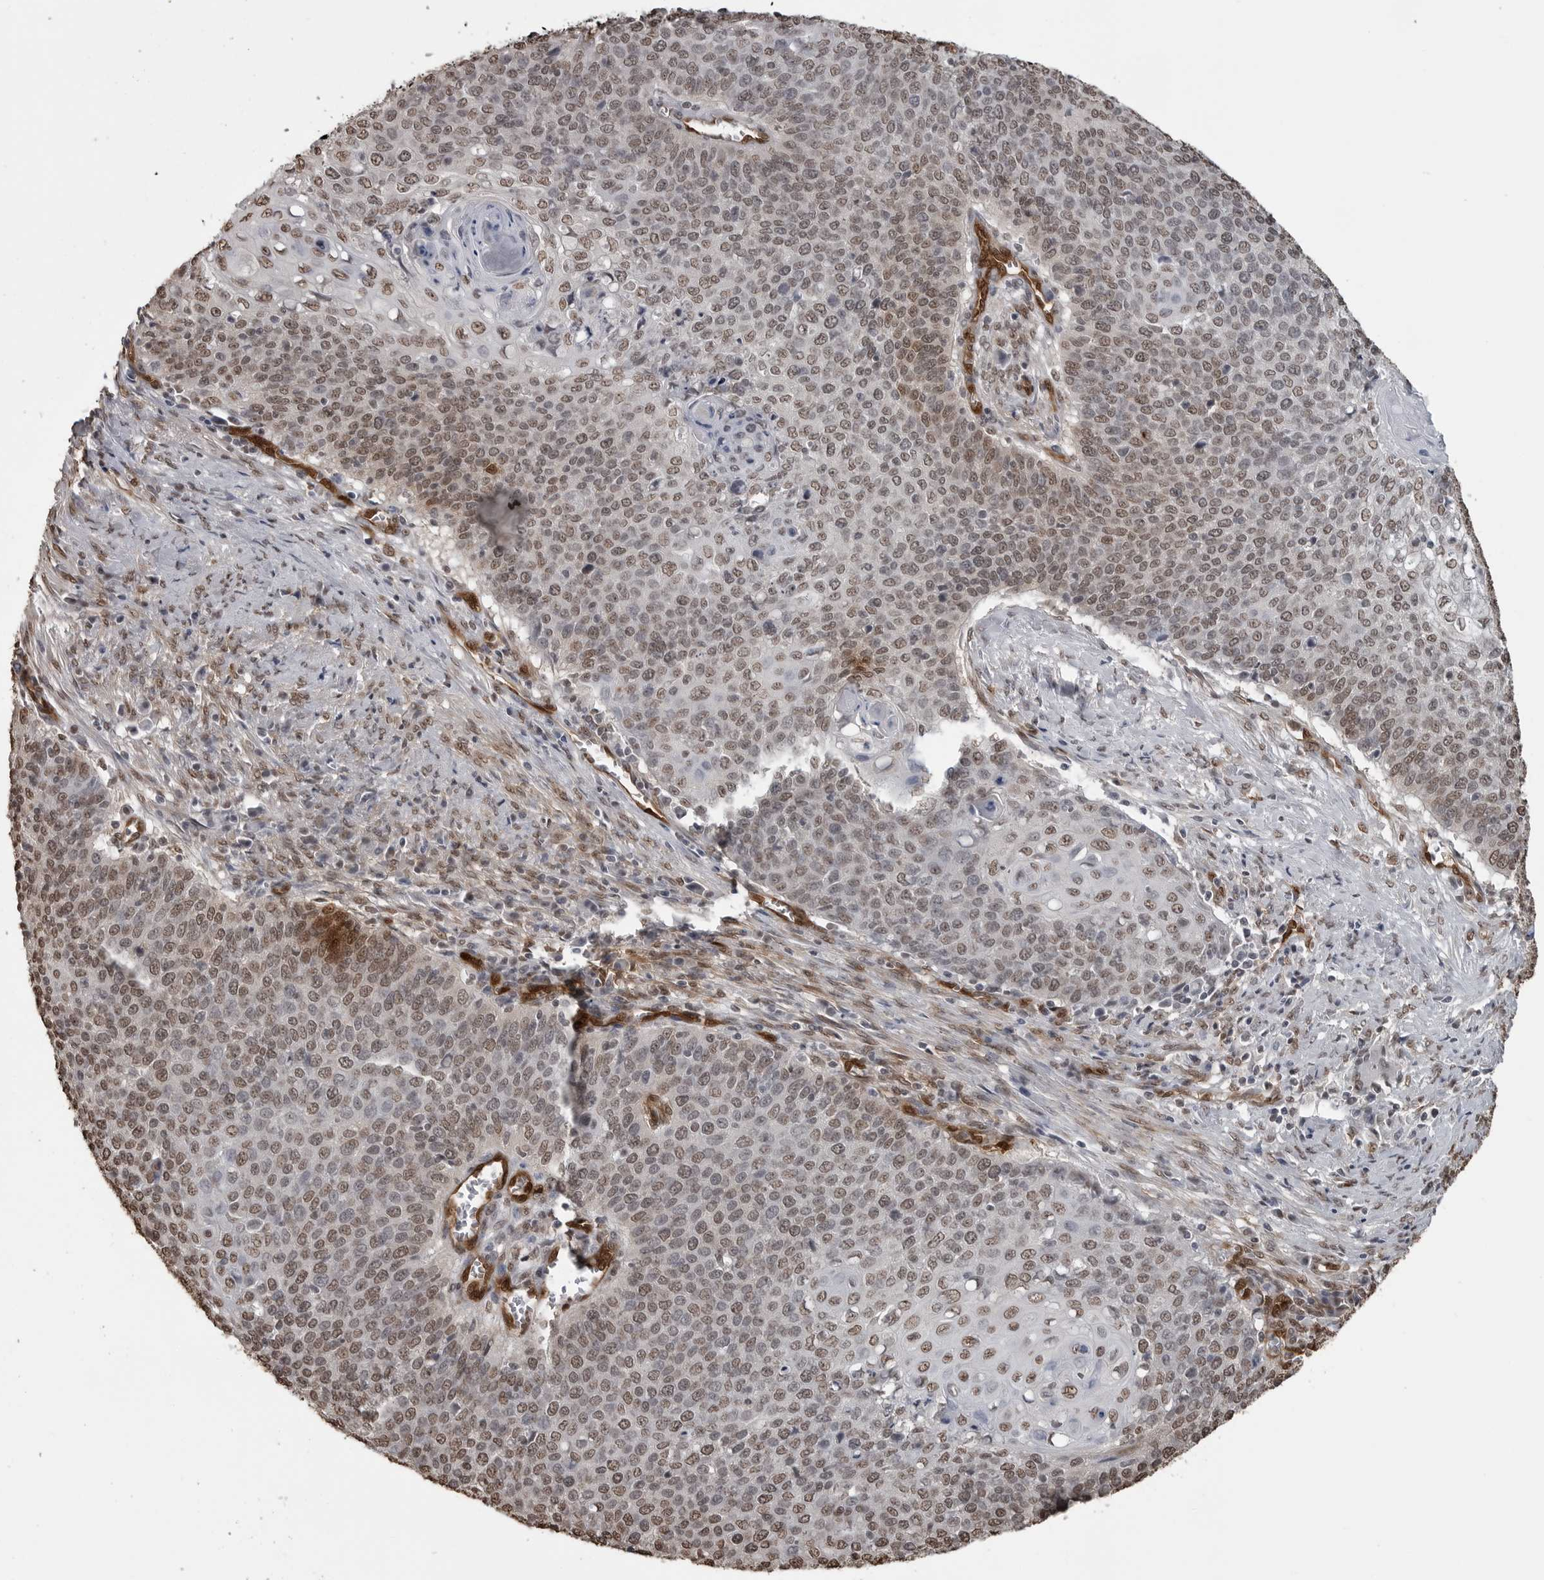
{"staining": {"intensity": "weak", "quantity": ">75%", "location": "nuclear"}, "tissue": "cervical cancer", "cell_type": "Tumor cells", "image_type": "cancer", "snomed": [{"axis": "morphology", "description": "Squamous cell carcinoma, NOS"}, {"axis": "topography", "description": "Cervix"}], "caption": "Protein expression analysis of cervical cancer (squamous cell carcinoma) reveals weak nuclear expression in approximately >75% of tumor cells. The protein is shown in brown color, while the nuclei are stained blue.", "gene": "SMAD2", "patient": {"sex": "female", "age": 39}}